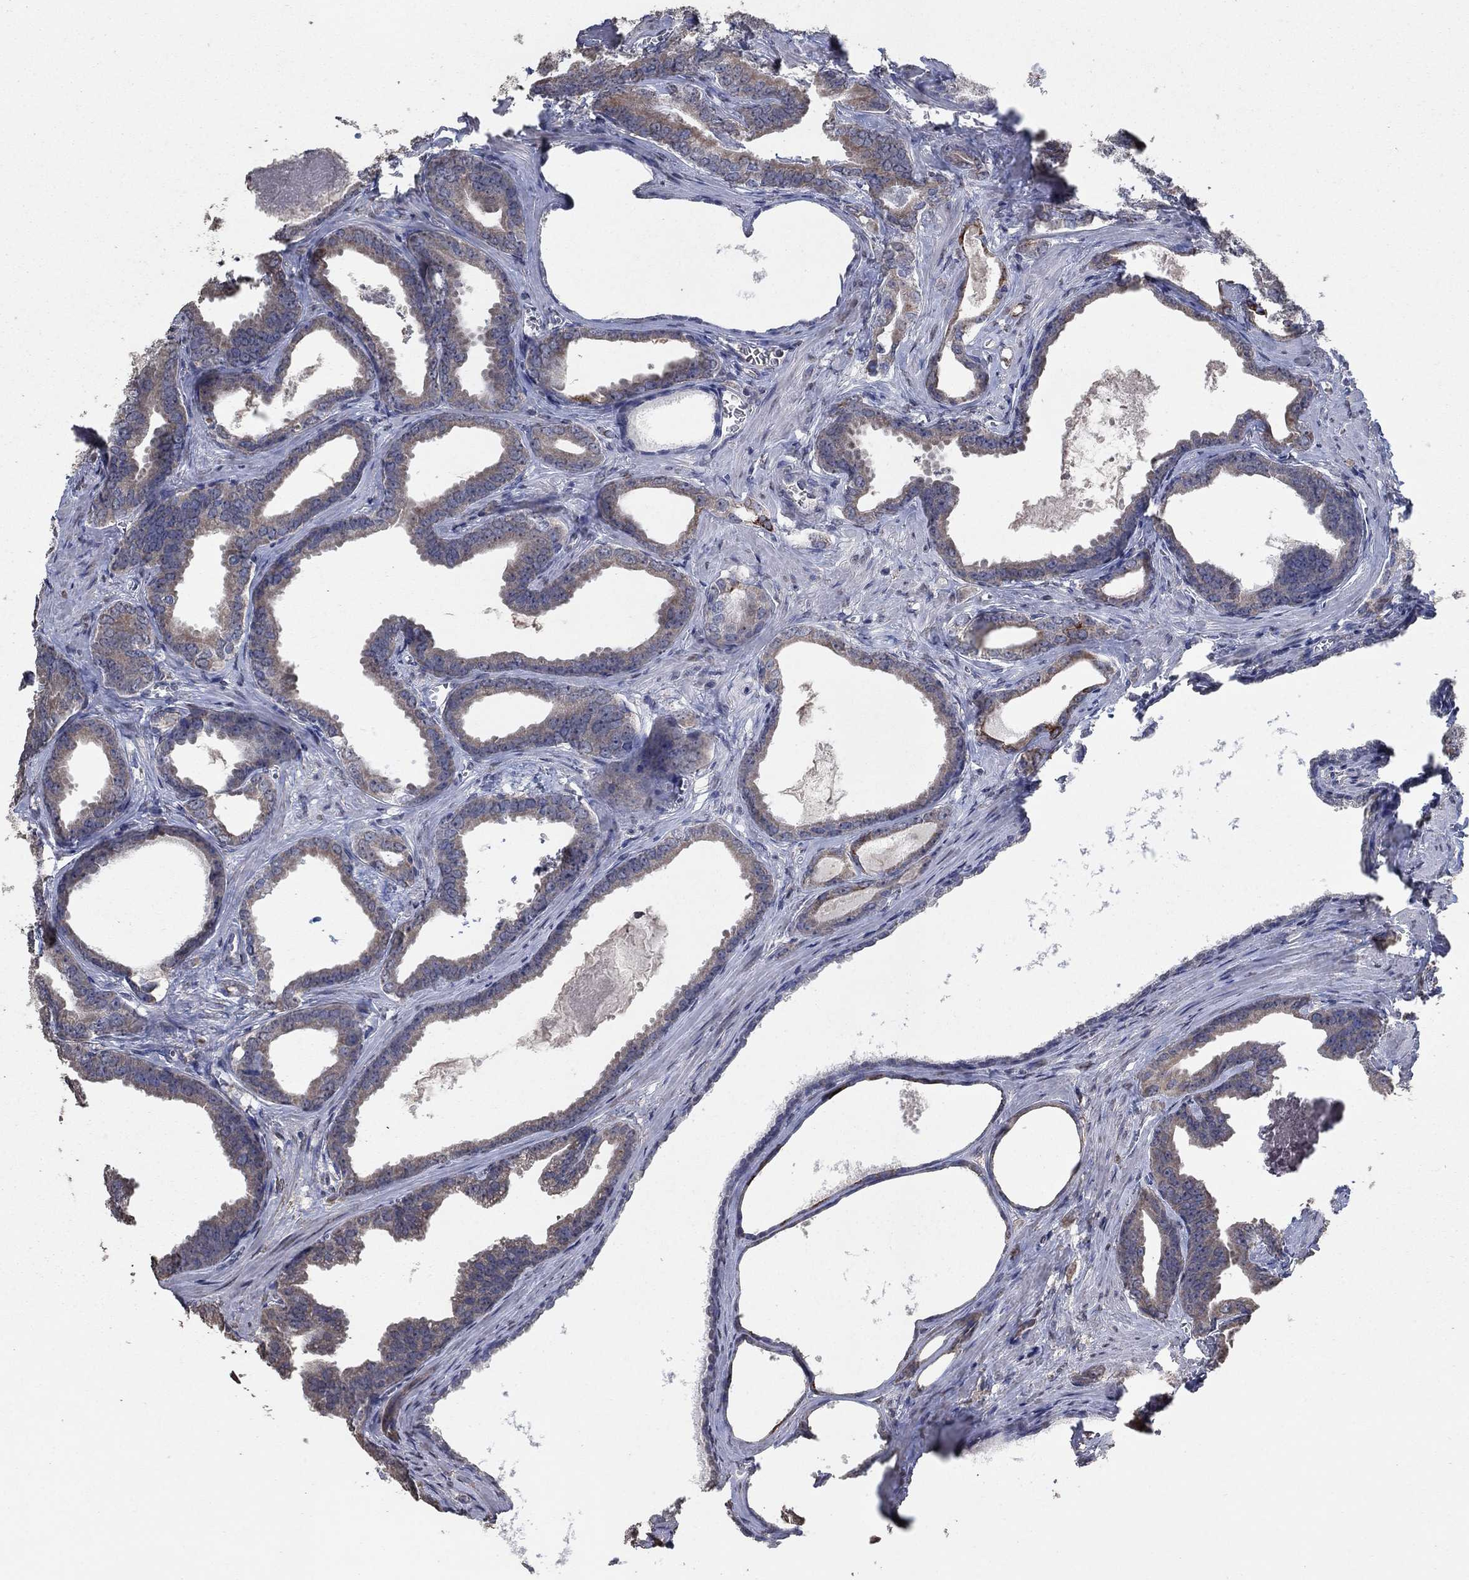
{"staining": {"intensity": "weak", "quantity": ">75%", "location": "cytoplasmic/membranous"}, "tissue": "prostate cancer", "cell_type": "Tumor cells", "image_type": "cancer", "snomed": [{"axis": "morphology", "description": "Adenocarcinoma, NOS"}, {"axis": "topography", "description": "Prostate"}], "caption": "Prostate adenocarcinoma tissue exhibits weak cytoplasmic/membranous positivity in approximately >75% of tumor cells, visualized by immunohistochemistry.", "gene": "MRPS24", "patient": {"sex": "male", "age": 66}}